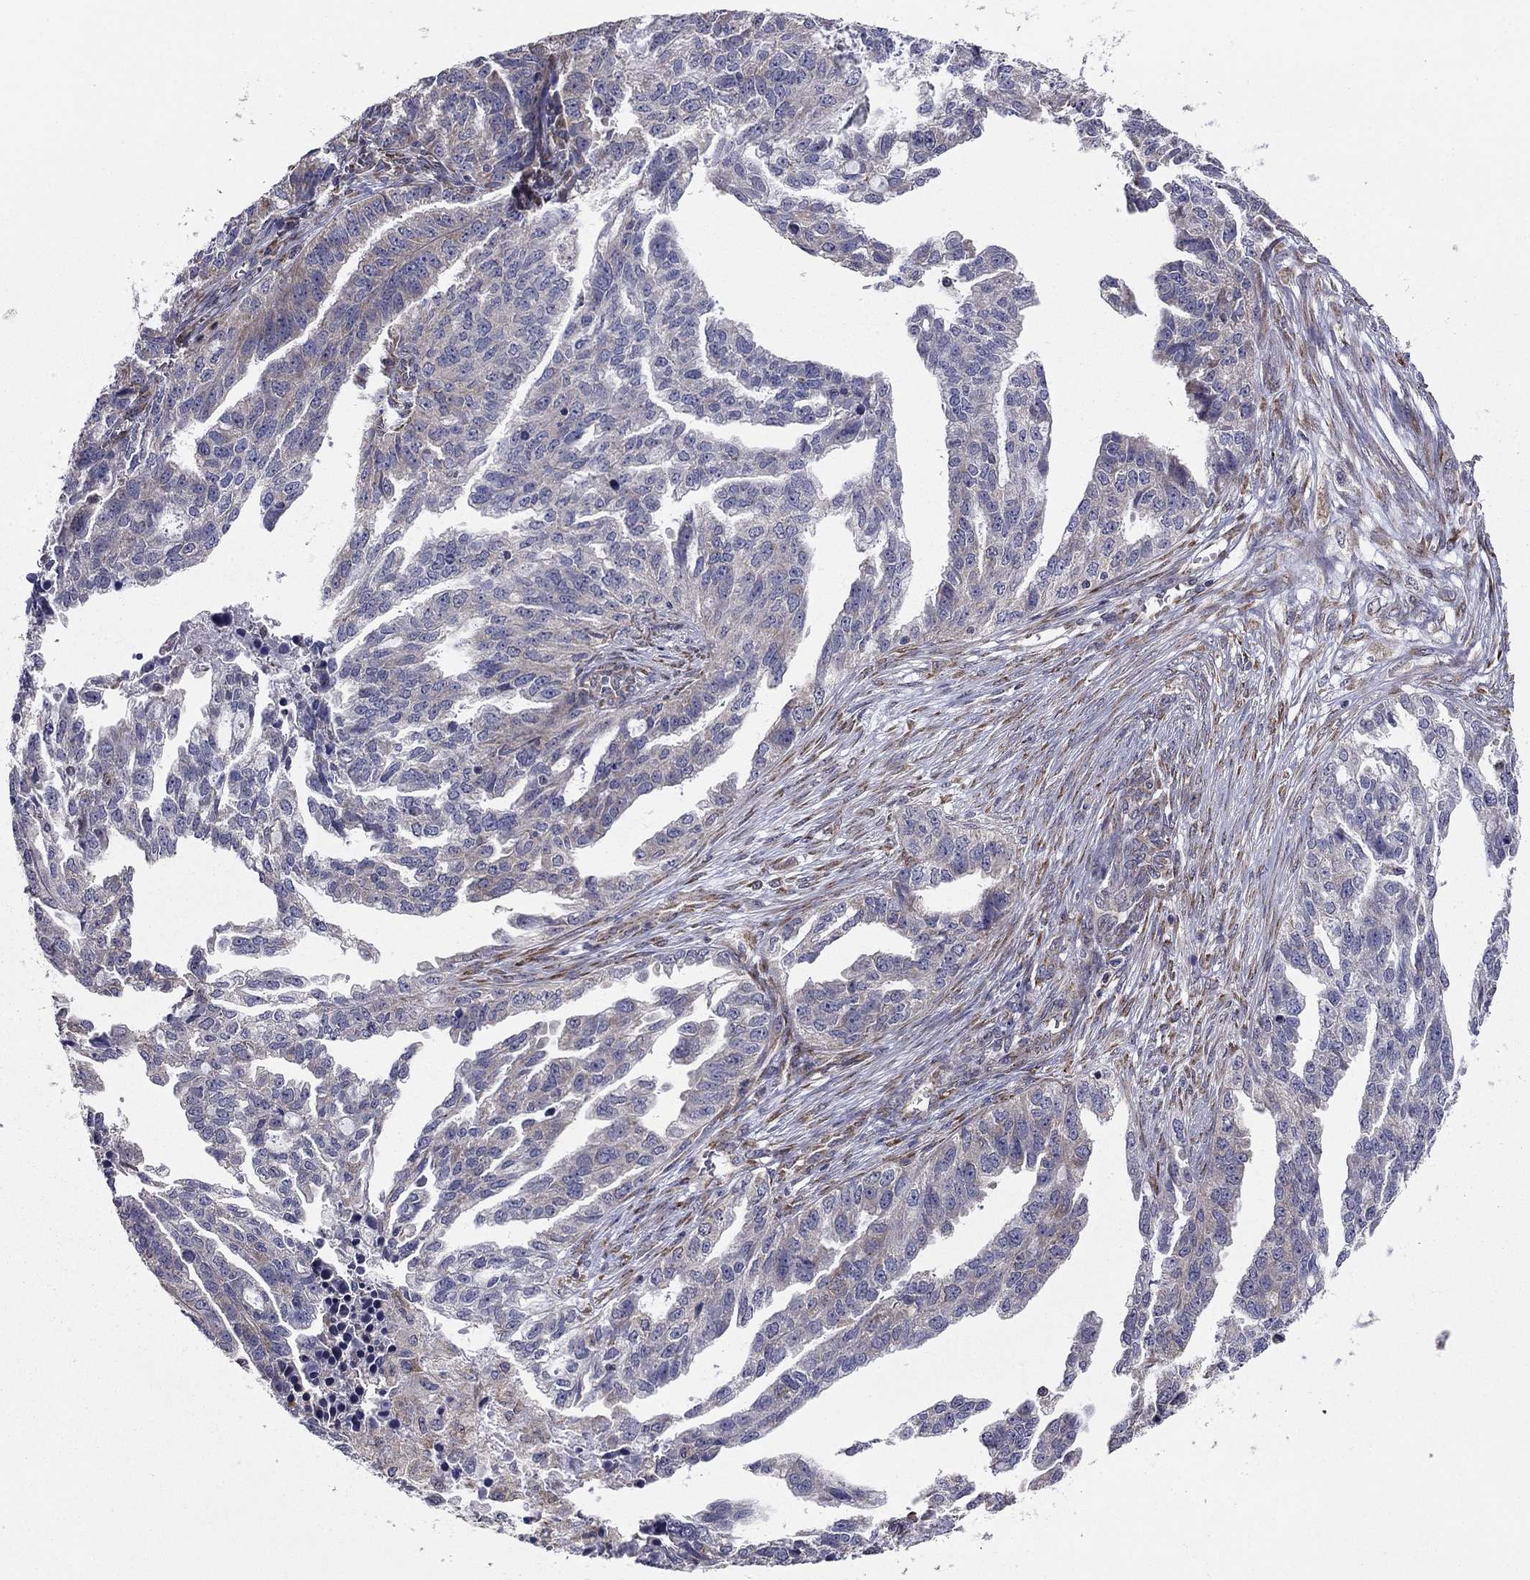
{"staining": {"intensity": "negative", "quantity": "none", "location": "none"}, "tissue": "ovarian cancer", "cell_type": "Tumor cells", "image_type": "cancer", "snomed": [{"axis": "morphology", "description": "Cystadenocarcinoma, serous, NOS"}, {"axis": "topography", "description": "Ovary"}], "caption": "The immunohistochemistry image has no significant expression in tumor cells of serous cystadenocarcinoma (ovarian) tissue.", "gene": "NKIRAS1", "patient": {"sex": "female", "age": 51}}